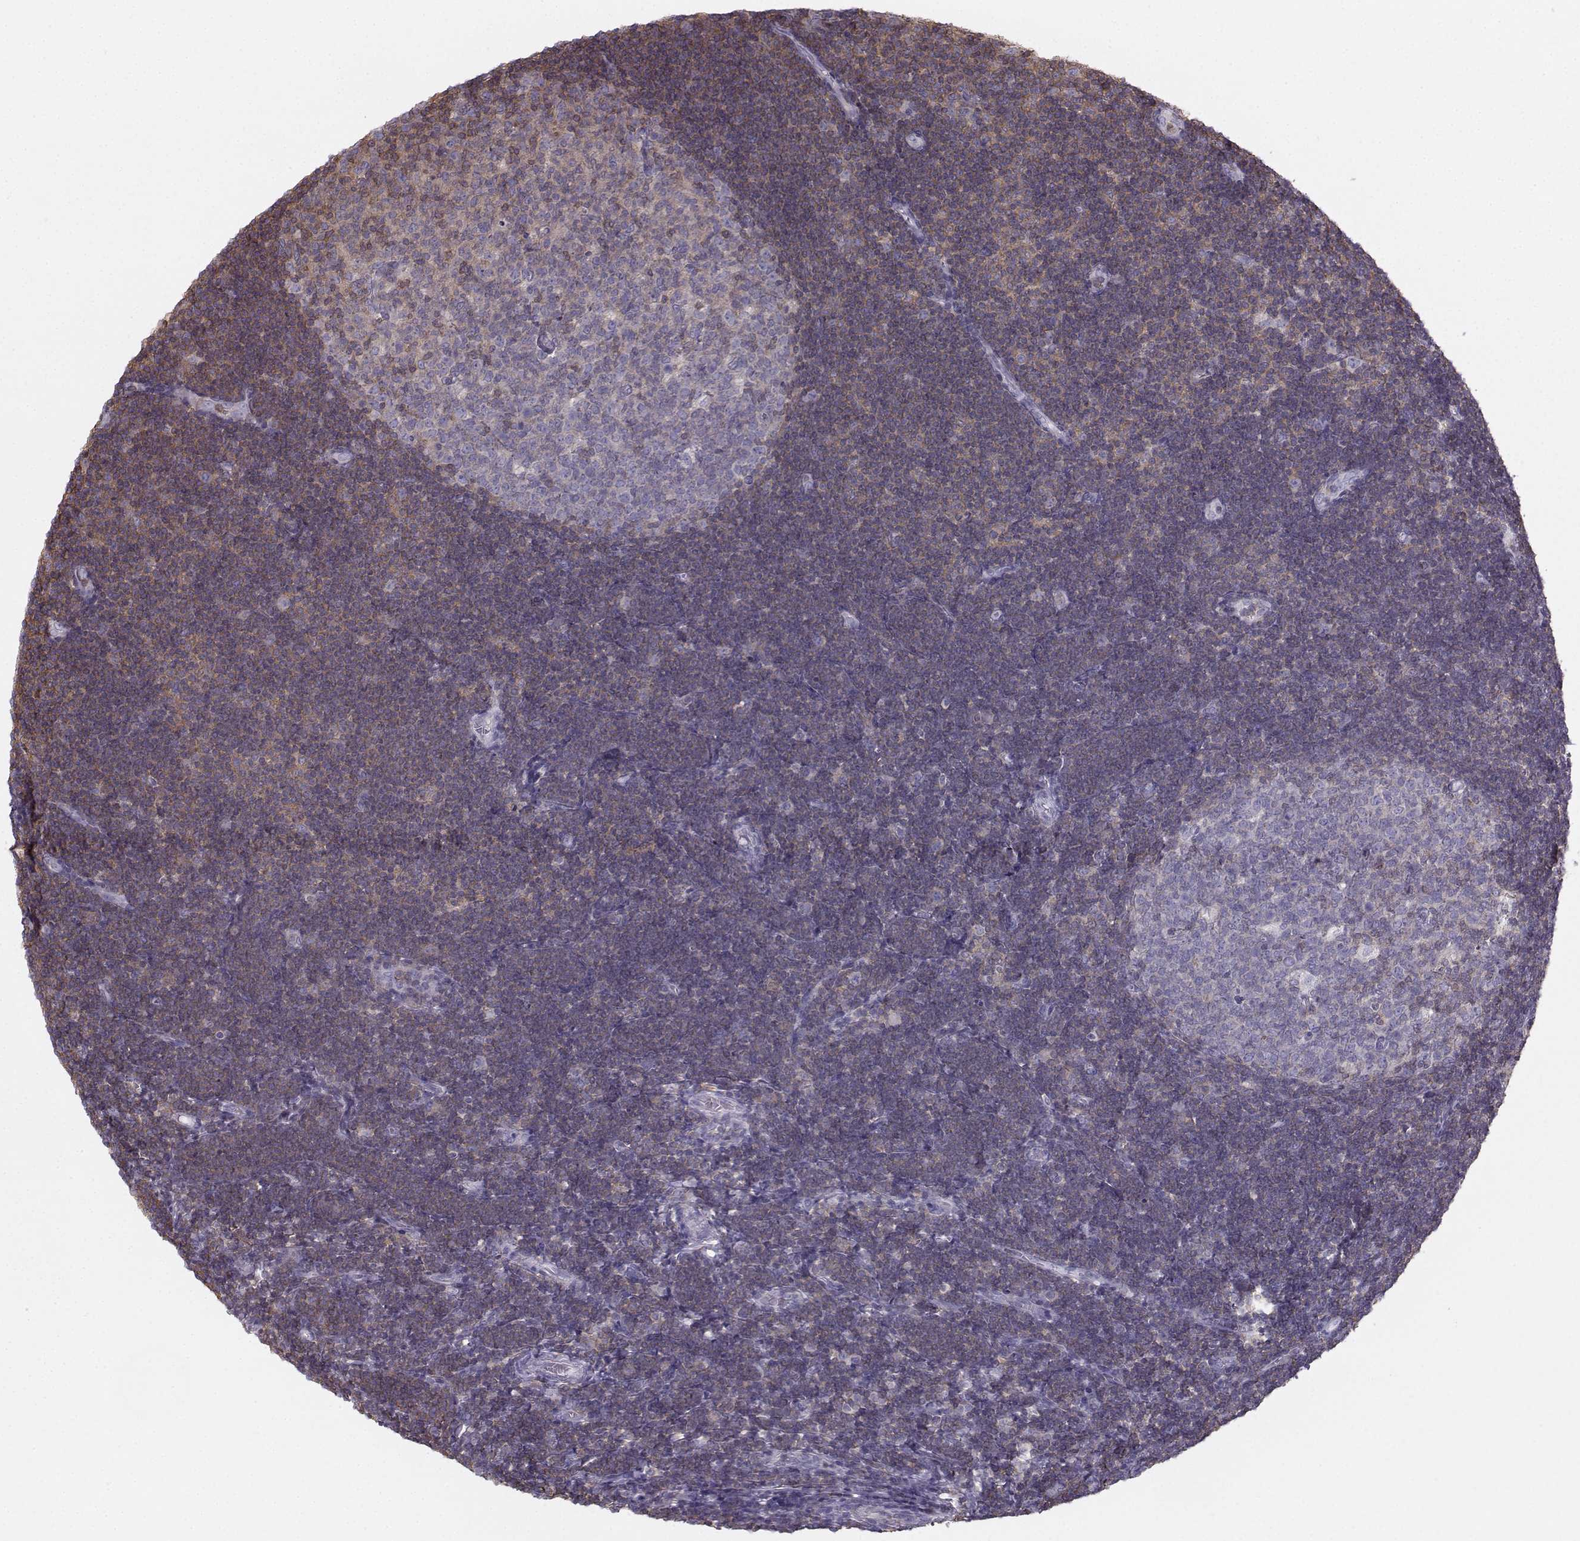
{"staining": {"intensity": "weak", "quantity": "25%-75%", "location": "cytoplasmic/membranous"}, "tissue": "tonsil", "cell_type": "Germinal center cells", "image_type": "normal", "snomed": [{"axis": "morphology", "description": "Normal tissue, NOS"}, {"axis": "topography", "description": "Tonsil"}], "caption": "Weak cytoplasmic/membranous protein positivity is appreciated in about 25%-75% of germinal center cells in tonsil.", "gene": "ZBTB32", "patient": {"sex": "female", "age": 13}}